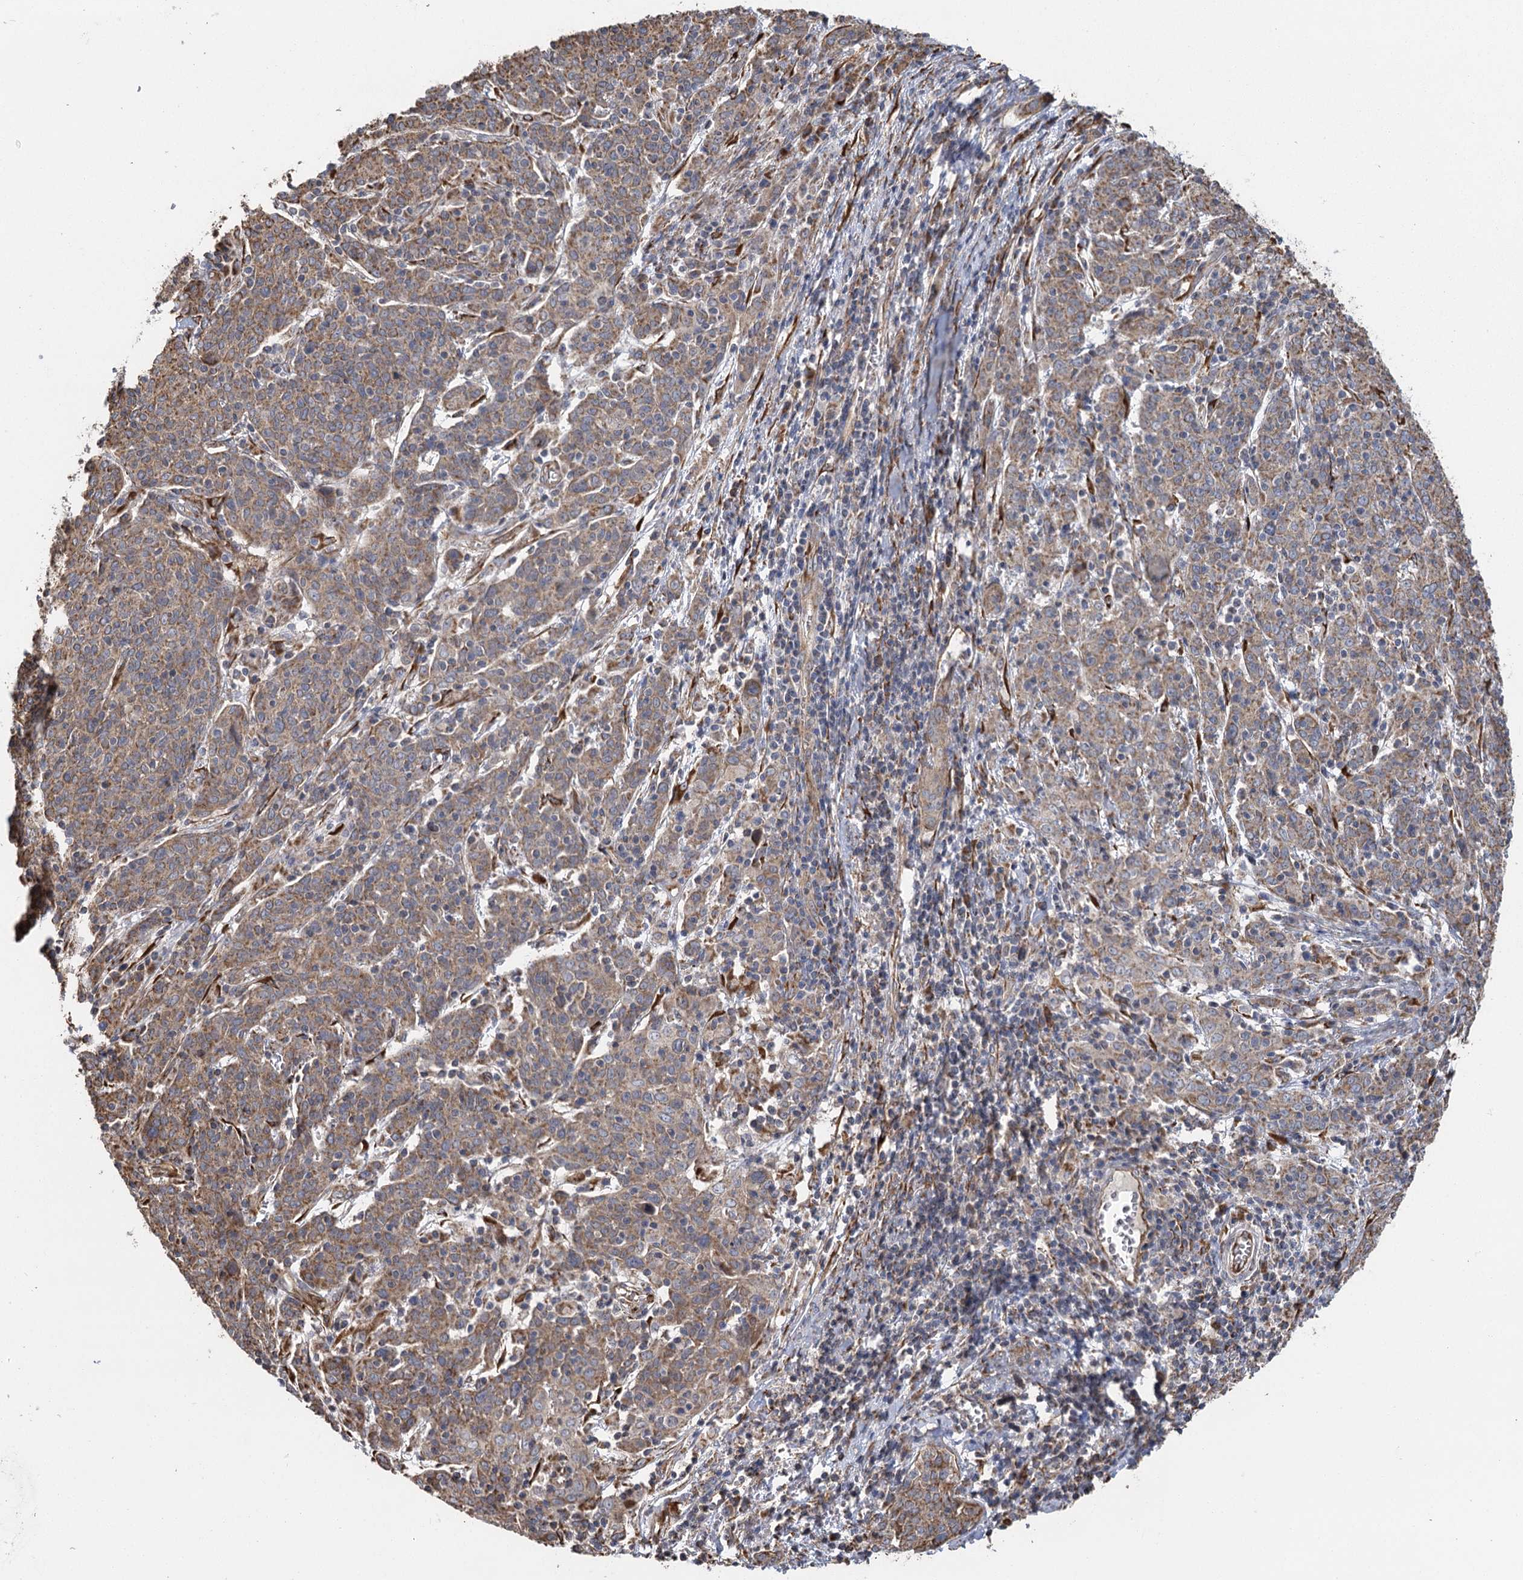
{"staining": {"intensity": "weak", "quantity": ">75%", "location": "cytoplasmic/membranous"}, "tissue": "cervical cancer", "cell_type": "Tumor cells", "image_type": "cancer", "snomed": [{"axis": "morphology", "description": "Squamous cell carcinoma, NOS"}, {"axis": "topography", "description": "Cervix"}], "caption": "IHC (DAB) staining of cervical cancer reveals weak cytoplasmic/membranous protein expression in approximately >75% of tumor cells.", "gene": "IL11RA", "patient": {"sex": "female", "age": 67}}